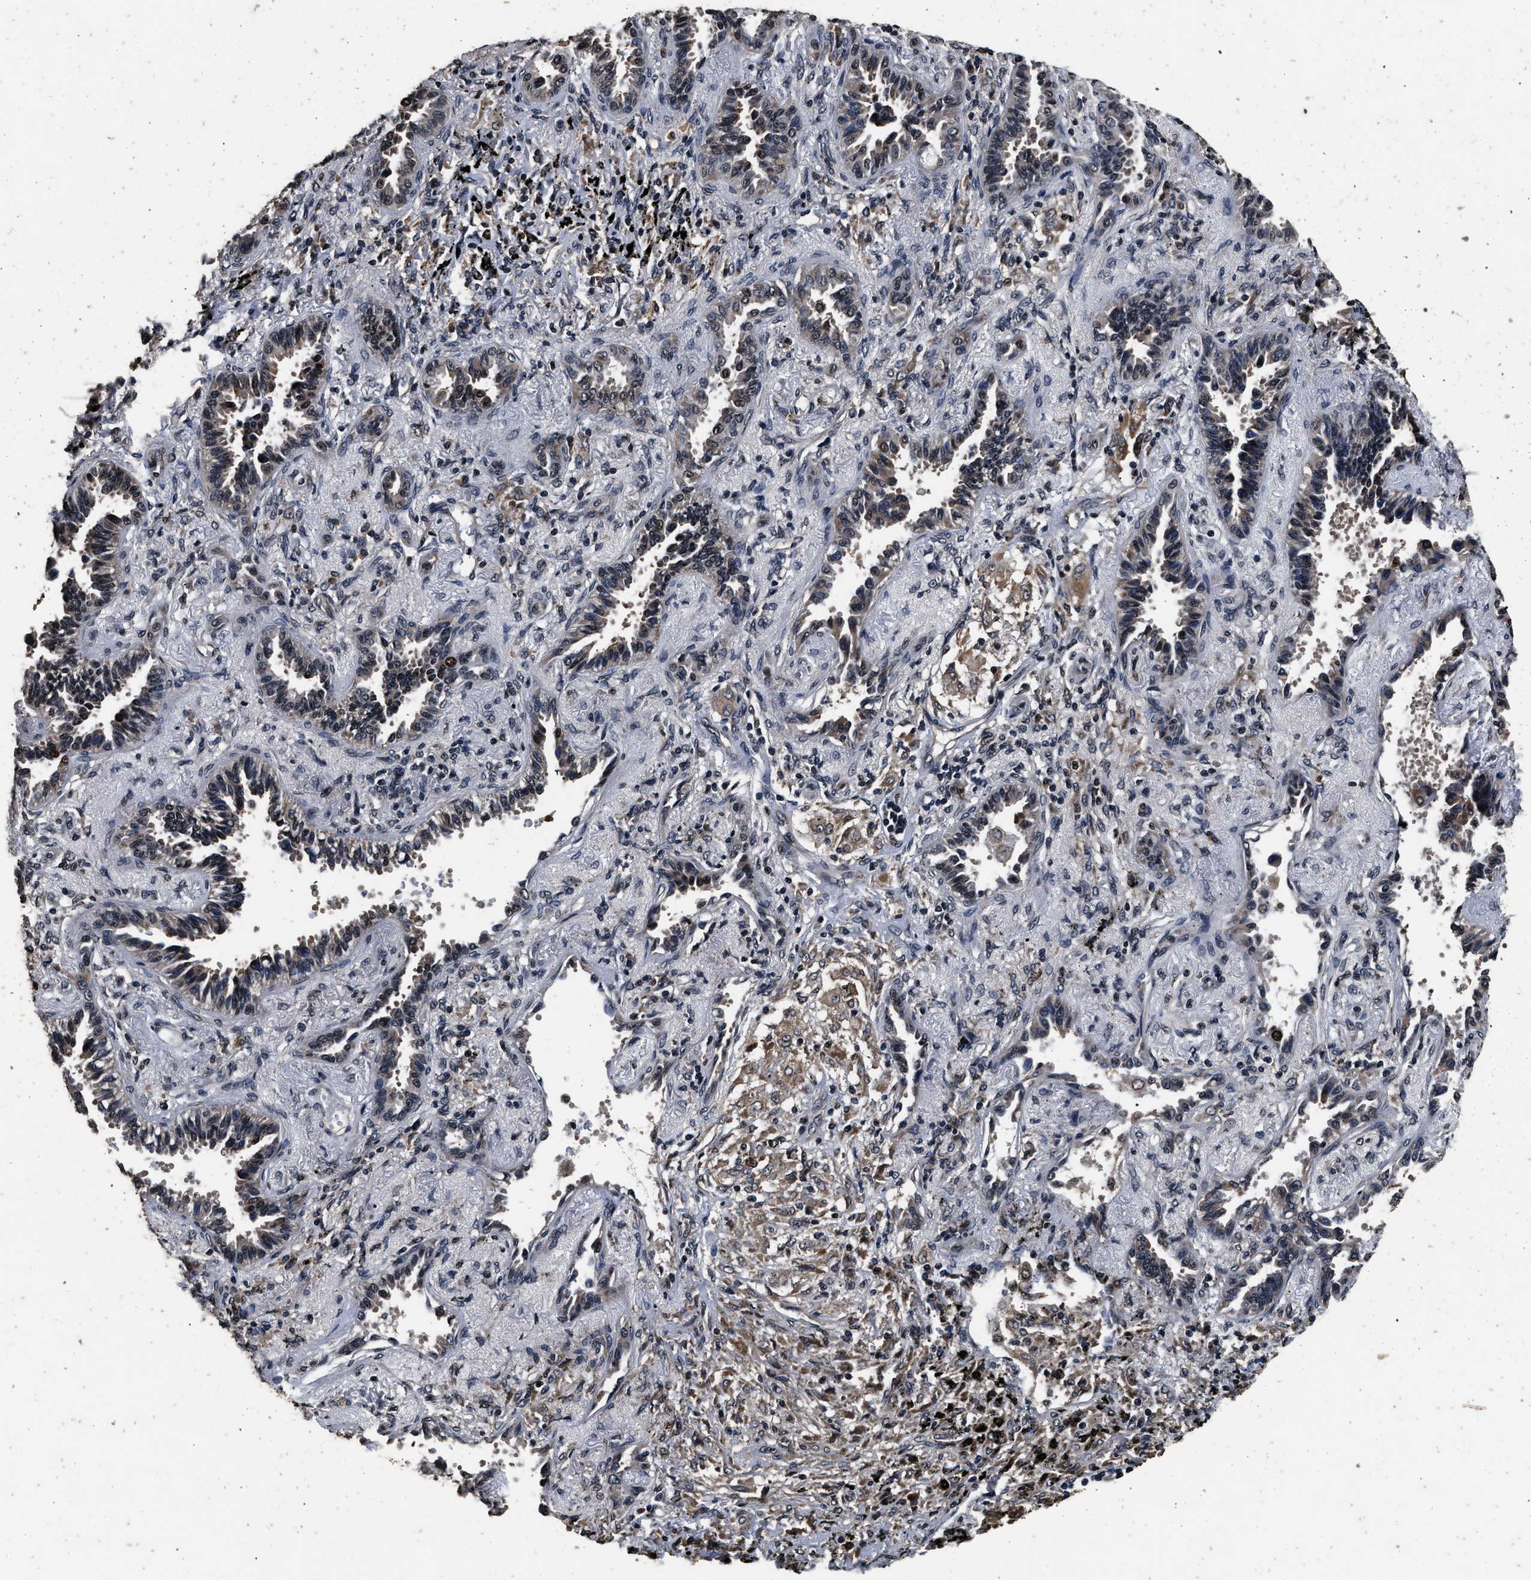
{"staining": {"intensity": "moderate", "quantity": "<25%", "location": "nuclear"}, "tissue": "lung cancer", "cell_type": "Tumor cells", "image_type": "cancer", "snomed": [{"axis": "morphology", "description": "Adenocarcinoma, NOS"}, {"axis": "topography", "description": "Lung"}], "caption": "Protein expression analysis of adenocarcinoma (lung) exhibits moderate nuclear expression in approximately <25% of tumor cells.", "gene": "CSTF1", "patient": {"sex": "male", "age": 59}}